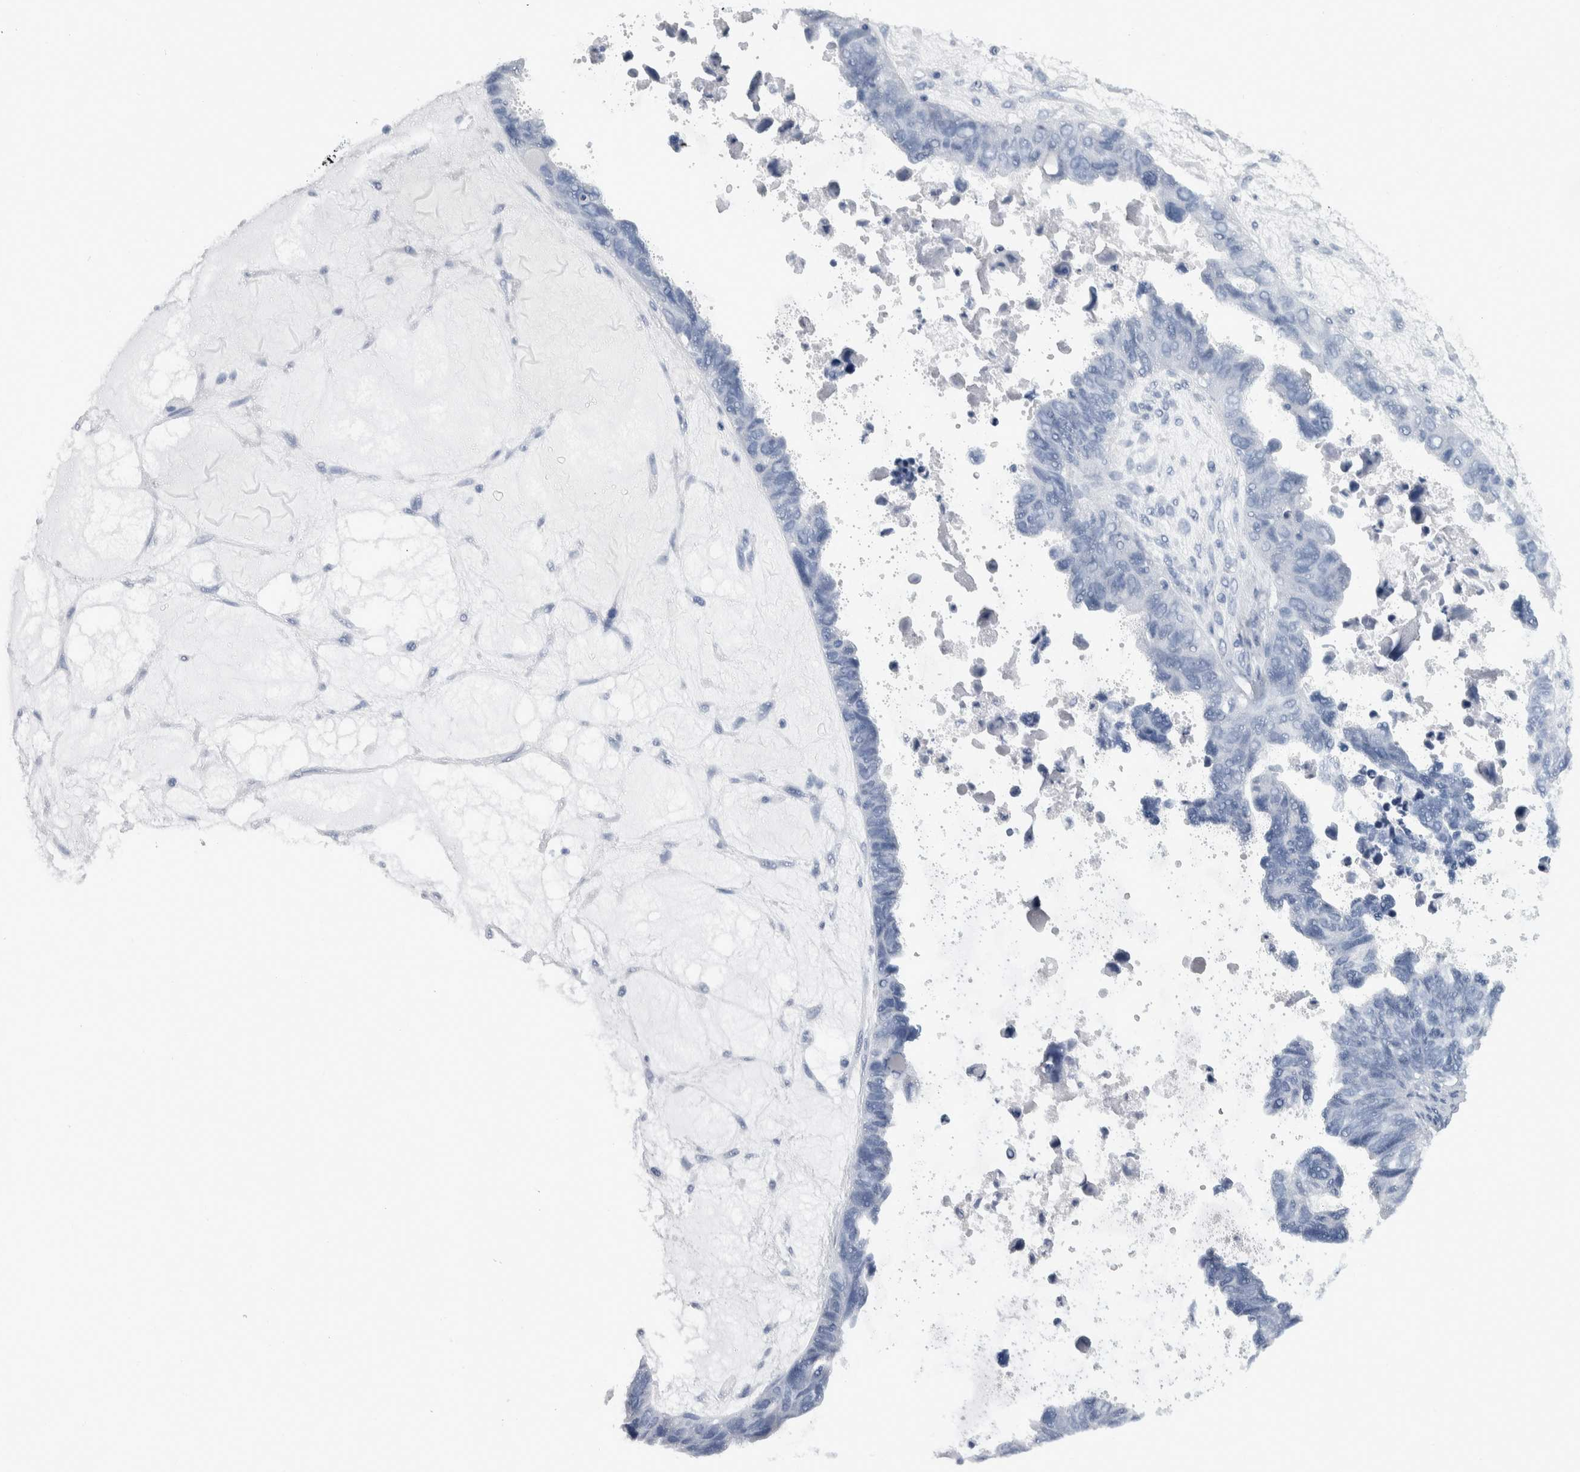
{"staining": {"intensity": "negative", "quantity": "none", "location": "none"}, "tissue": "ovarian cancer", "cell_type": "Tumor cells", "image_type": "cancer", "snomed": [{"axis": "morphology", "description": "Cystadenocarcinoma, serous, NOS"}, {"axis": "topography", "description": "Ovary"}], "caption": "Tumor cells show no significant expression in serous cystadenocarcinoma (ovarian).", "gene": "CDH17", "patient": {"sex": "female", "age": 79}}